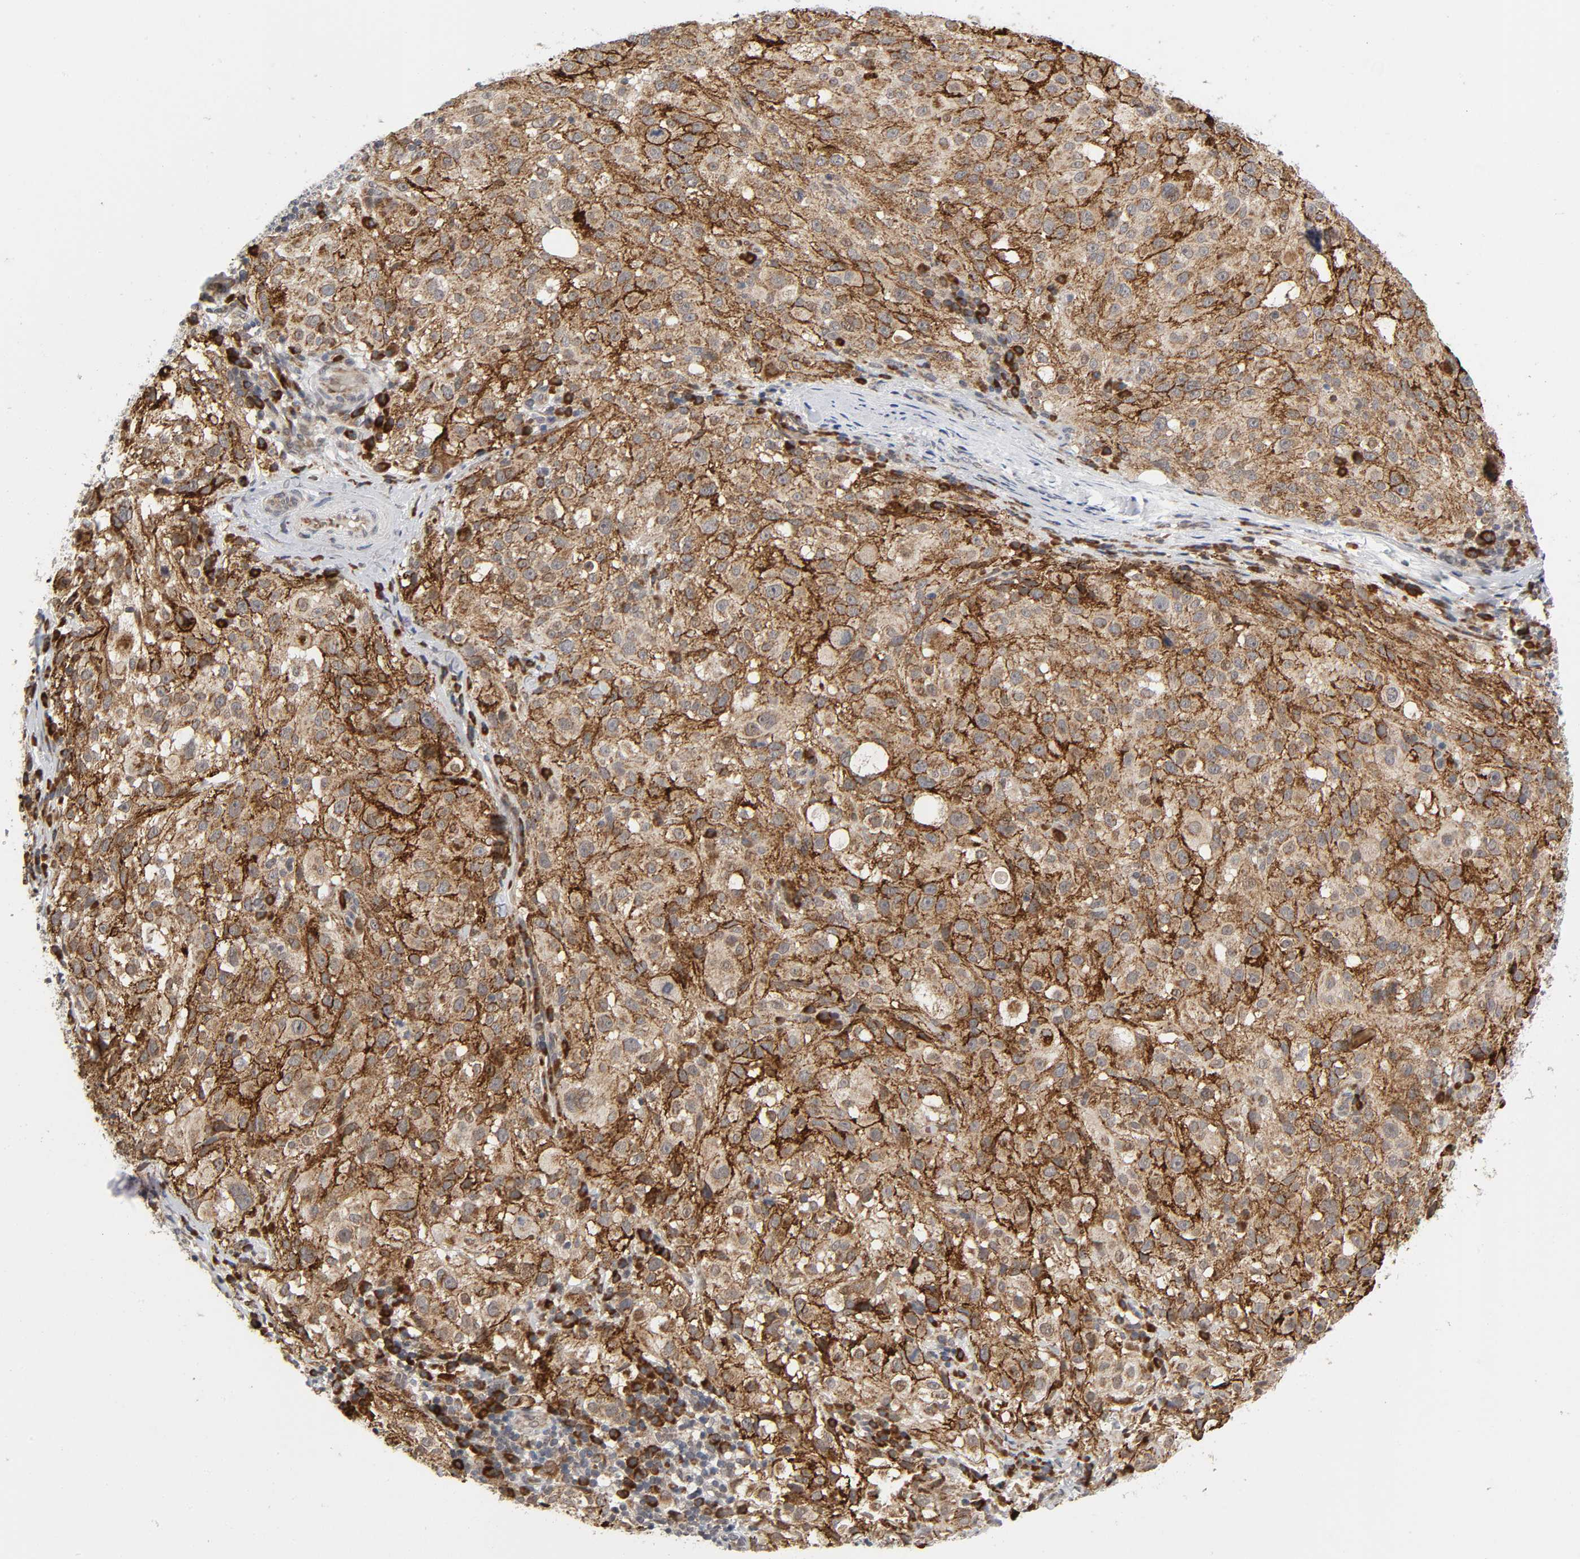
{"staining": {"intensity": "strong", "quantity": ">75%", "location": "cytoplasmic/membranous"}, "tissue": "melanoma", "cell_type": "Tumor cells", "image_type": "cancer", "snomed": [{"axis": "morphology", "description": "Necrosis, NOS"}, {"axis": "morphology", "description": "Malignant melanoma, NOS"}, {"axis": "topography", "description": "Skin"}], "caption": "IHC (DAB) staining of melanoma displays strong cytoplasmic/membranous protein expression in about >75% of tumor cells.", "gene": "SLC30A9", "patient": {"sex": "female", "age": 87}}